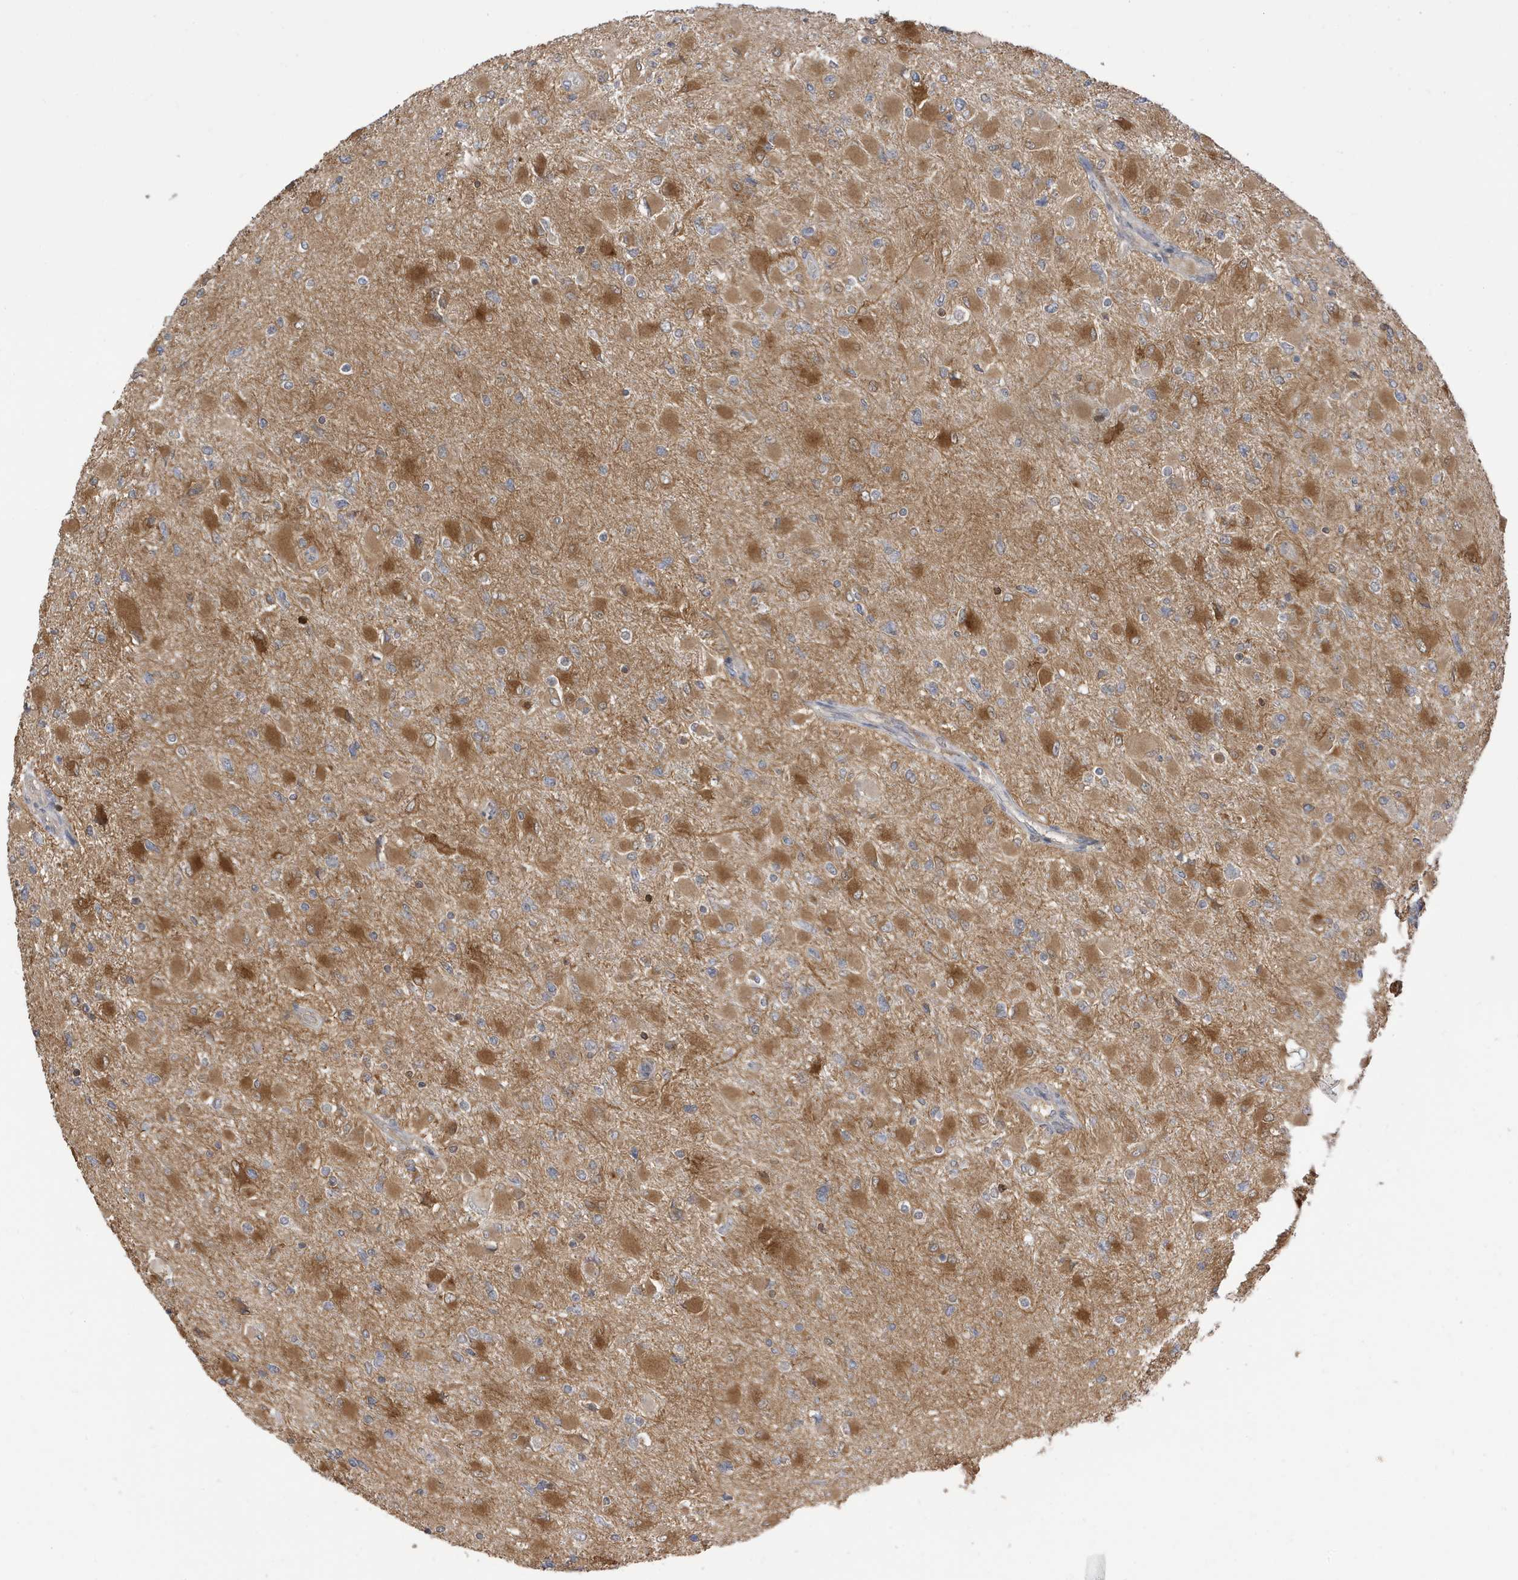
{"staining": {"intensity": "moderate", "quantity": ">75%", "location": "cytoplasmic/membranous"}, "tissue": "glioma", "cell_type": "Tumor cells", "image_type": "cancer", "snomed": [{"axis": "morphology", "description": "Glioma, malignant, High grade"}, {"axis": "topography", "description": "Cerebral cortex"}], "caption": "Immunohistochemical staining of human high-grade glioma (malignant) exhibits moderate cytoplasmic/membranous protein expression in approximately >75% of tumor cells. Nuclei are stained in blue.", "gene": "TAB3", "patient": {"sex": "female", "age": 36}}